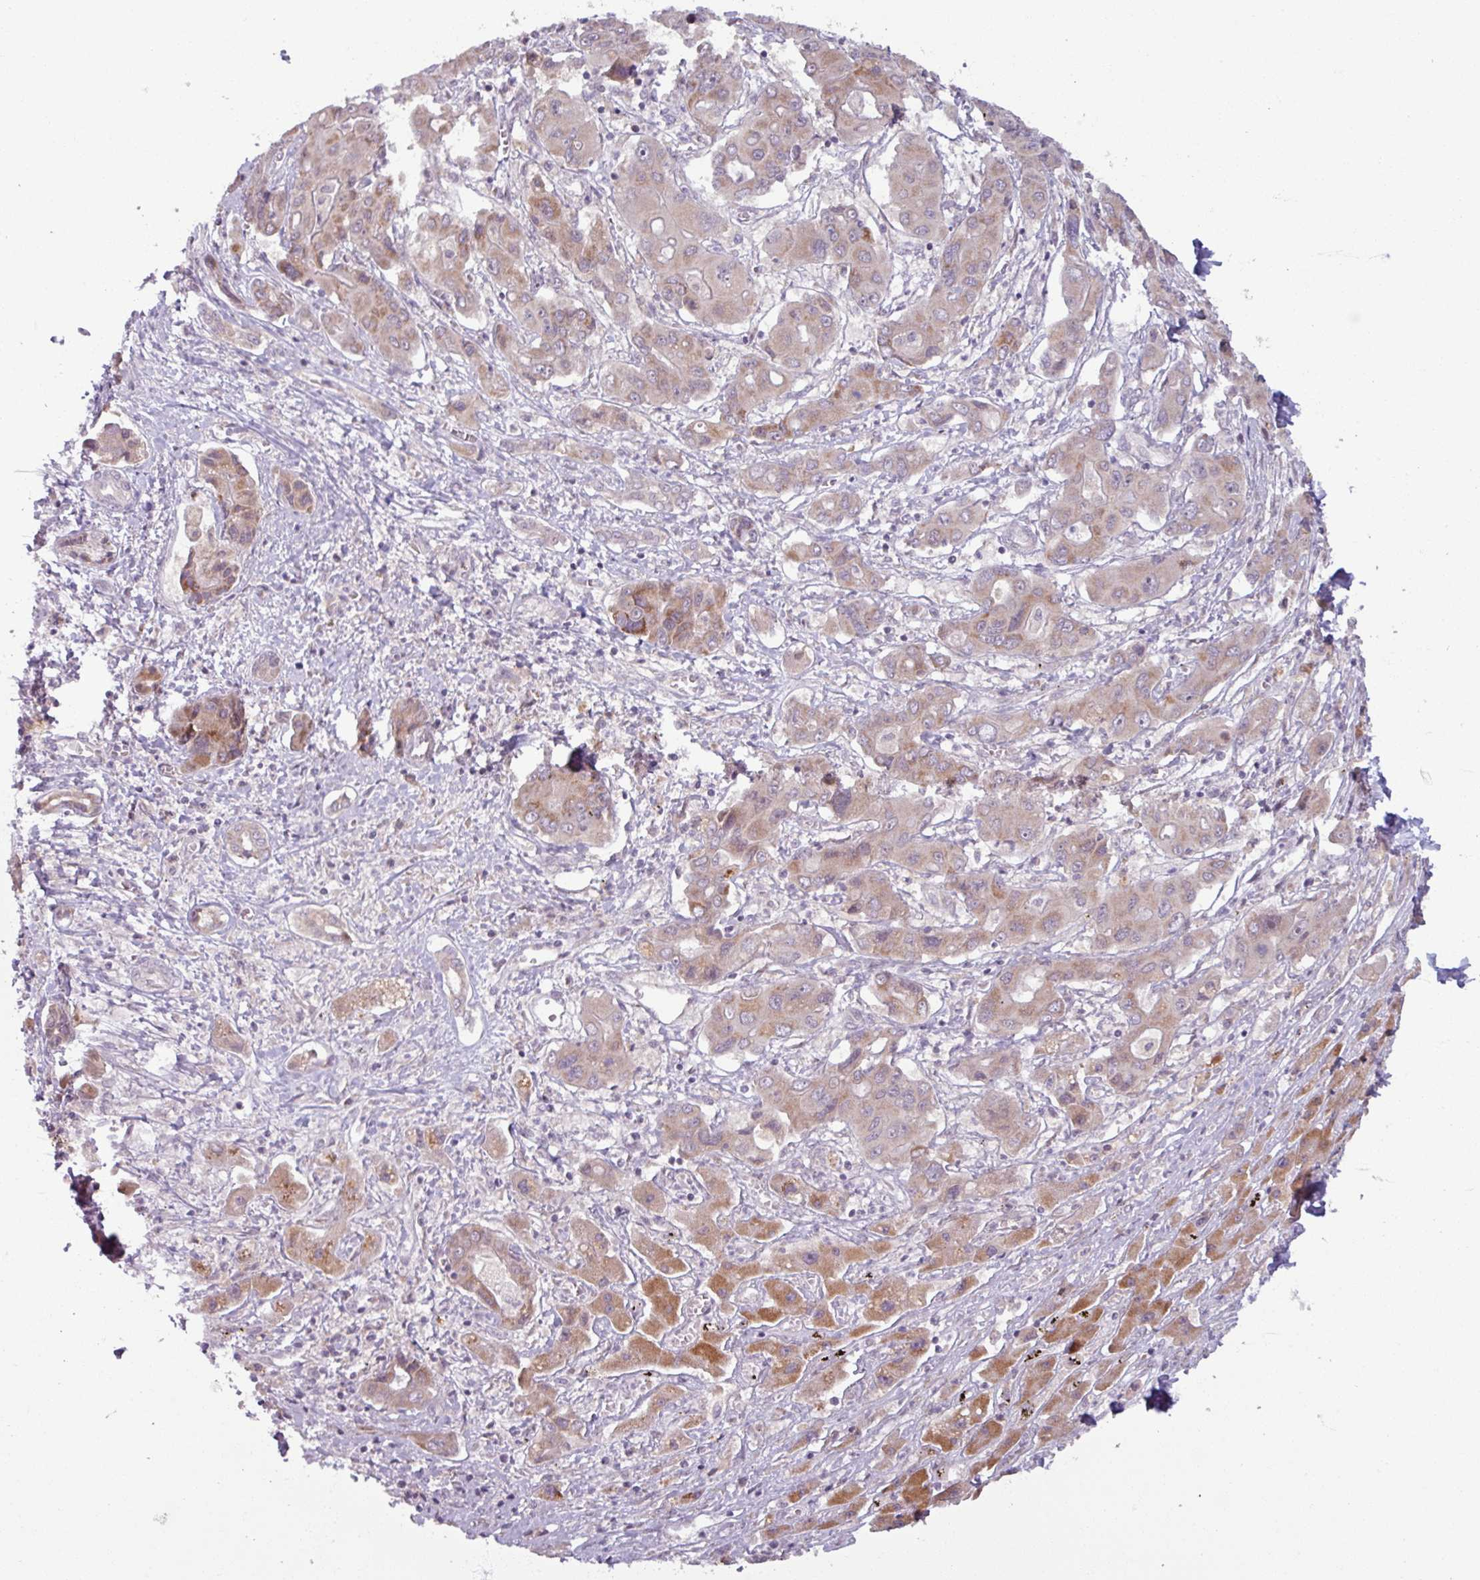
{"staining": {"intensity": "weak", "quantity": "25%-75%", "location": "cytoplasmic/membranous"}, "tissue": "liver cancer", "cell_type": "Tumor cells", "image_type": "cancer", "snomed": [{"axis": "morphology", "description": "Cholangiocarcinoma"}, {"axis": "topography", "description": "Liver"}], "caption": "Tumor cells show low levels of weak cytoplasmic/membranous staining in about 25%-75% of cells in human cholangiocarcinoma (liver). (DAB (3,3'-diaminobenzidine) = brown stain, brightfield microscopy at high magnification).", "gene": "OGFOD3", "patient": {"sex": "male", "age": 67}}